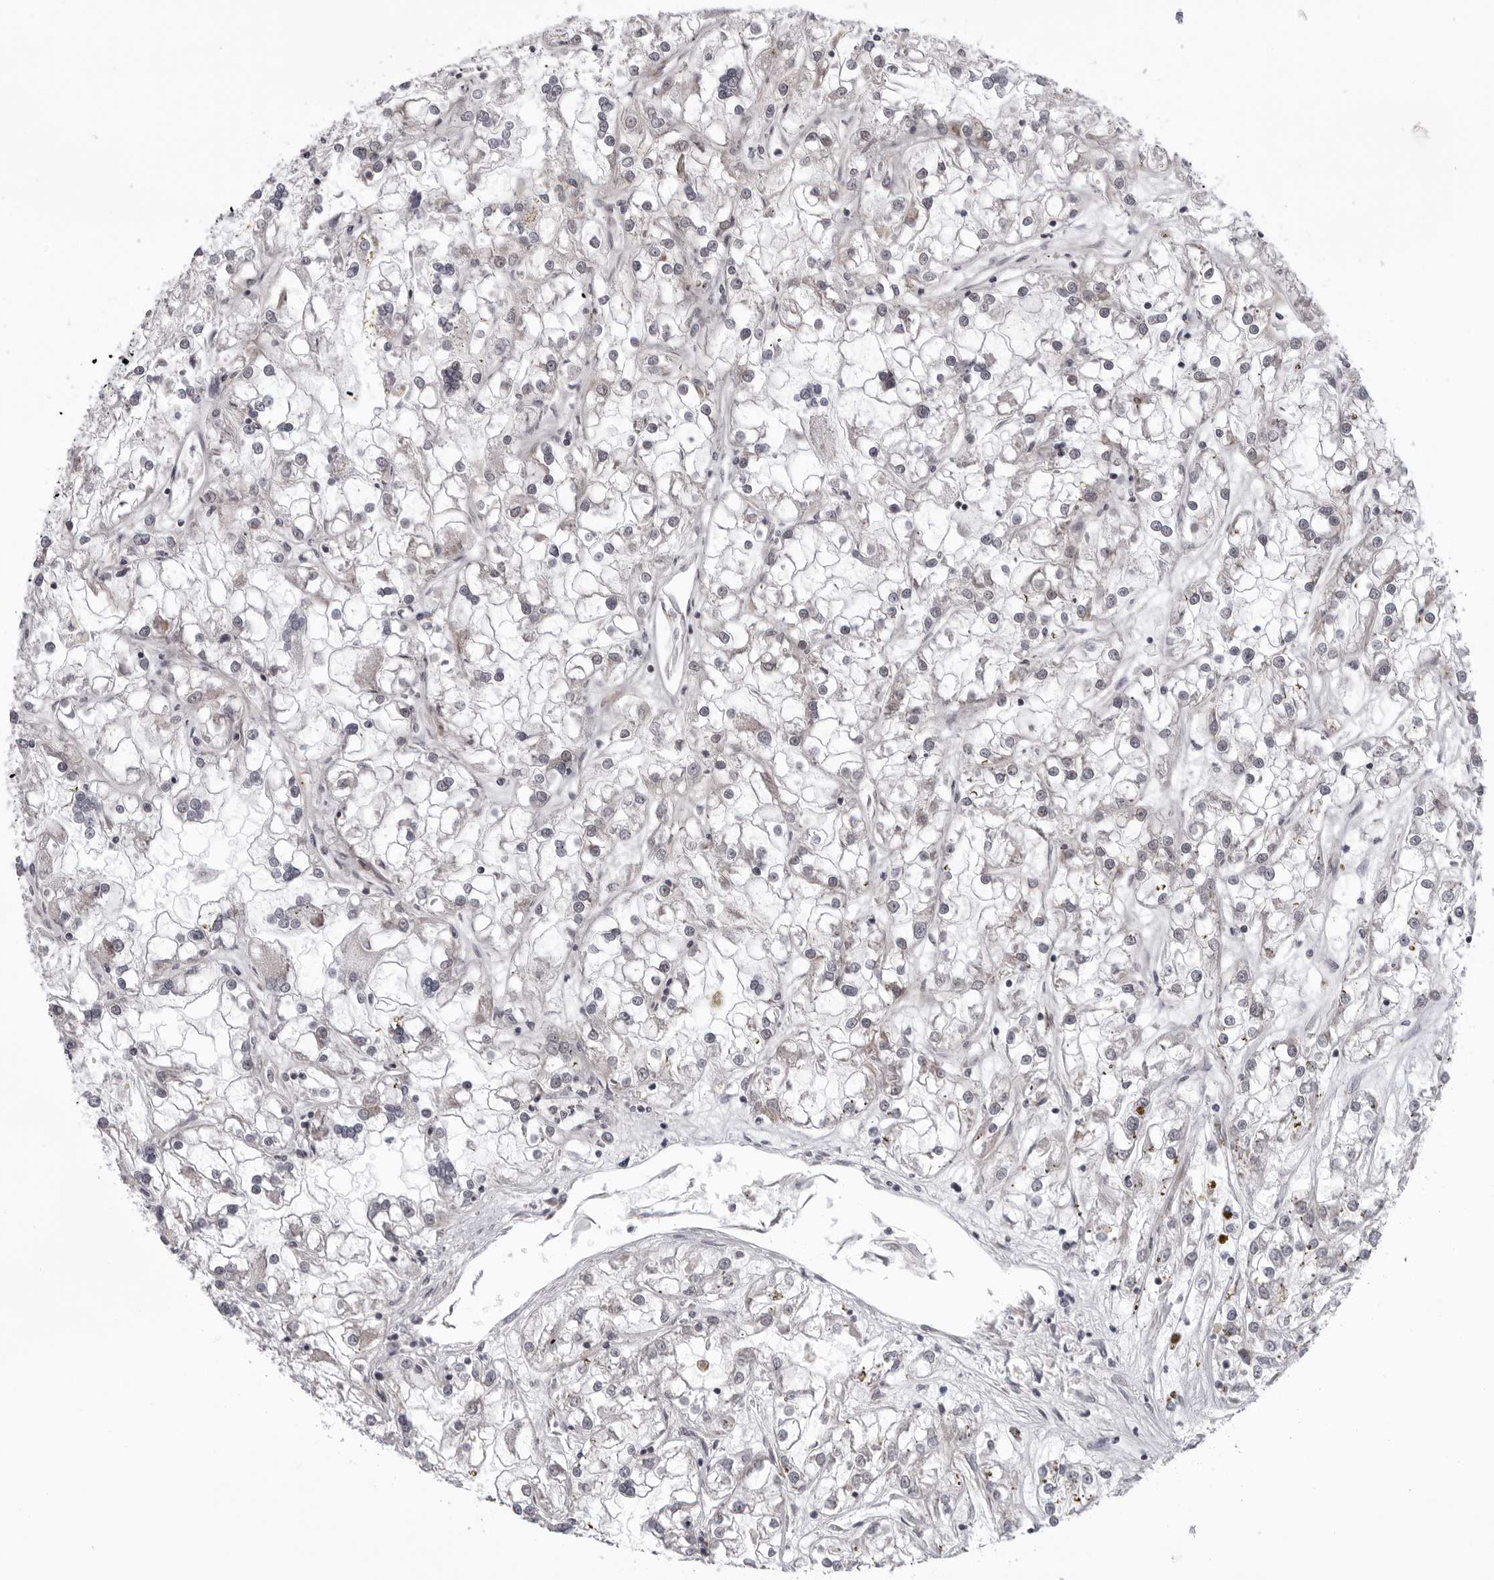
{"staining": {"intensity": "weak", "quantity": "<25%", "location": "cytoplasmic/membranous"}, "tissue": "renal cancer", "cell_type": "Tumor cells", "image_type": "cancer", "snomed": [{"axis": "morphology", "description": "Adenocarcinoma, NOS"}, {"axis": "topography", "description": "Kidney"}], "caption": "Renal cancer (adenocarcinoma) was stained to show a protein in brown. There is no significant staining in tumor cells.", "gene": "GCSAML", "patient": {"sex": "female", "age": 52}}